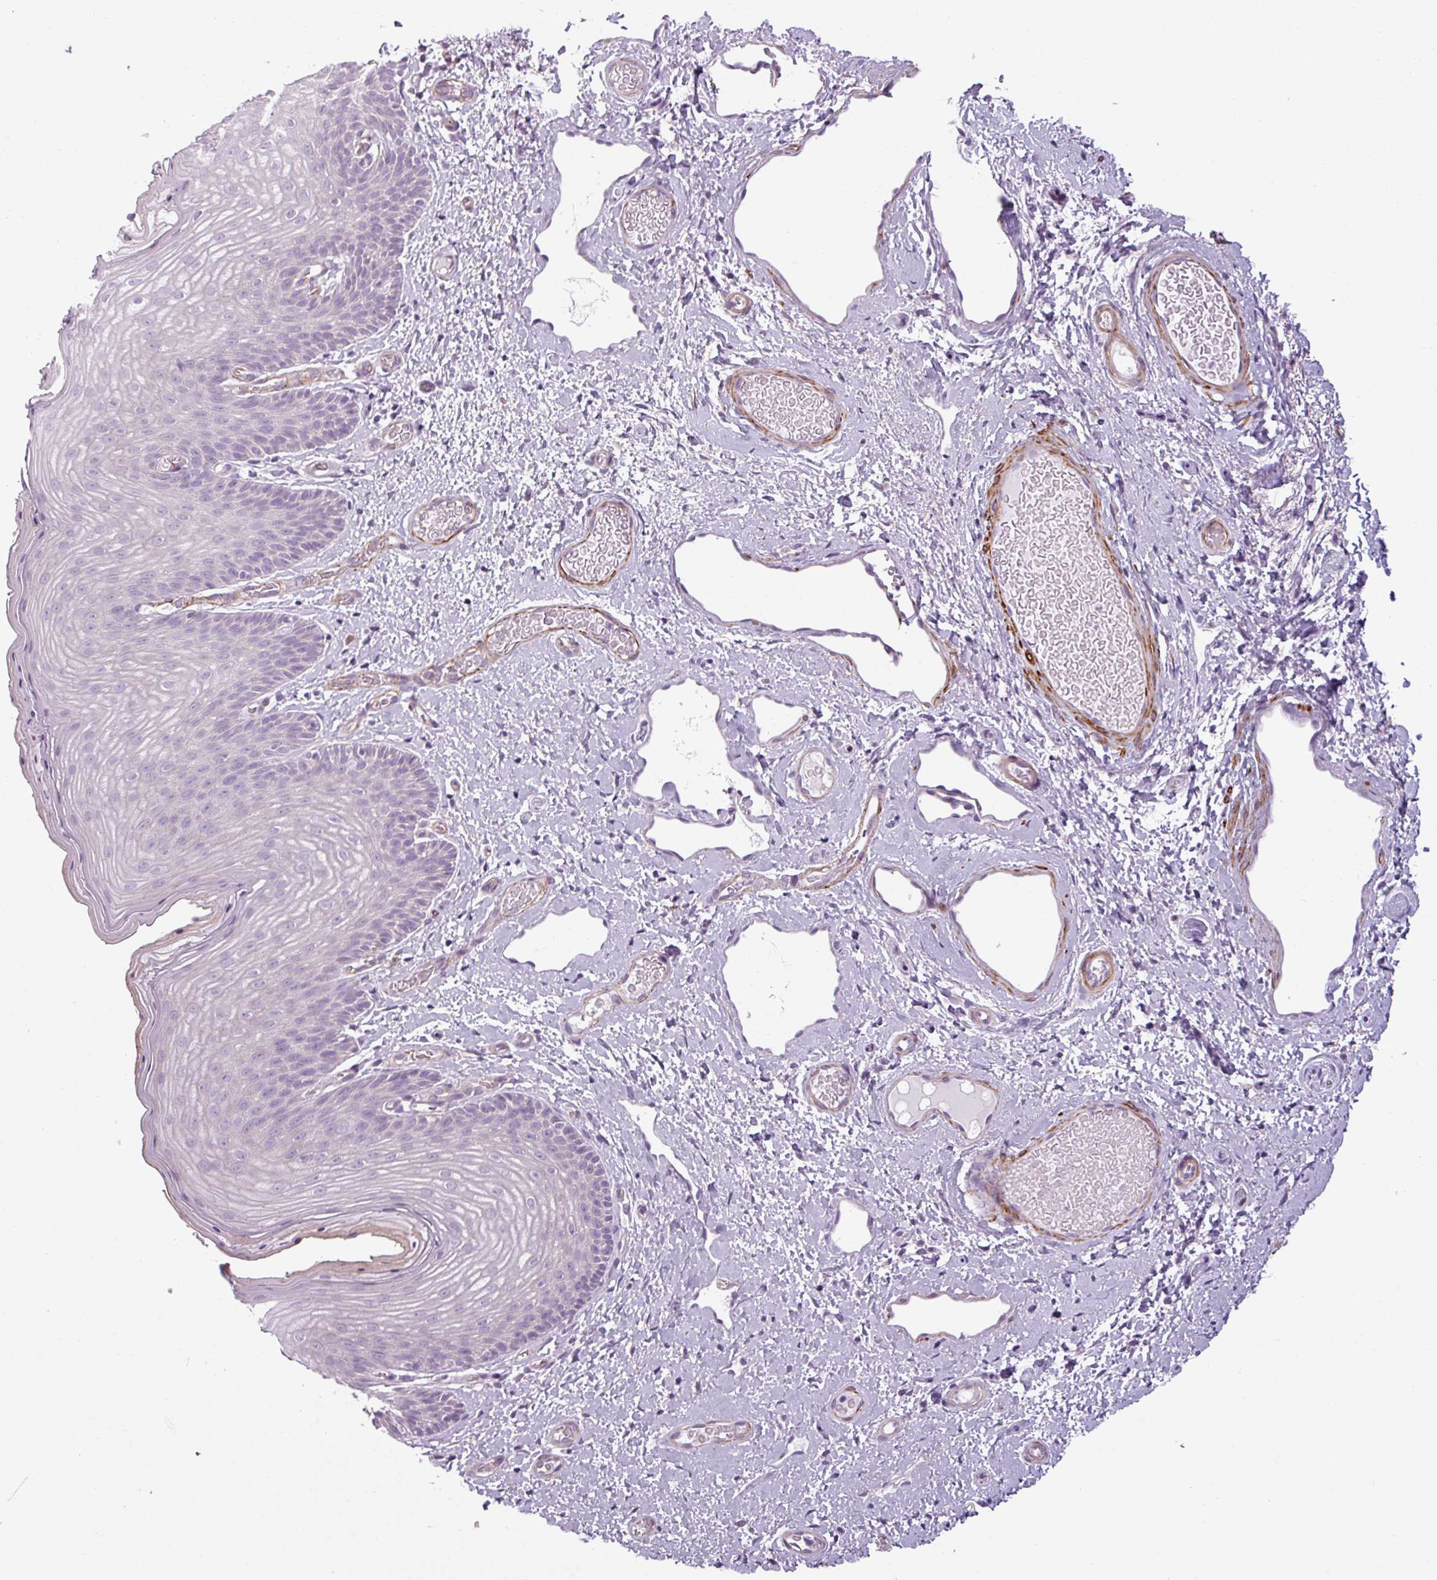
{"staining": {"intensity": "moderate", "quantity": "<25%", "location": "nuclear"}, "tissue": "skin", "cell_type": "Epidermal cells", "image_type": "normal", "snomed": [{"axis": "morphology", "description": "Normal tissue, NOS"}, {"axis": "topography", "description": "Anal"}], "caption": "Immunohistochemistry (IHC) of normal human skin reveals low levels of moderate nuclear staining in about <25% of epidermal cells.", "gene": "ATP10A", "patient": {"sex": "female", "age": 40}}